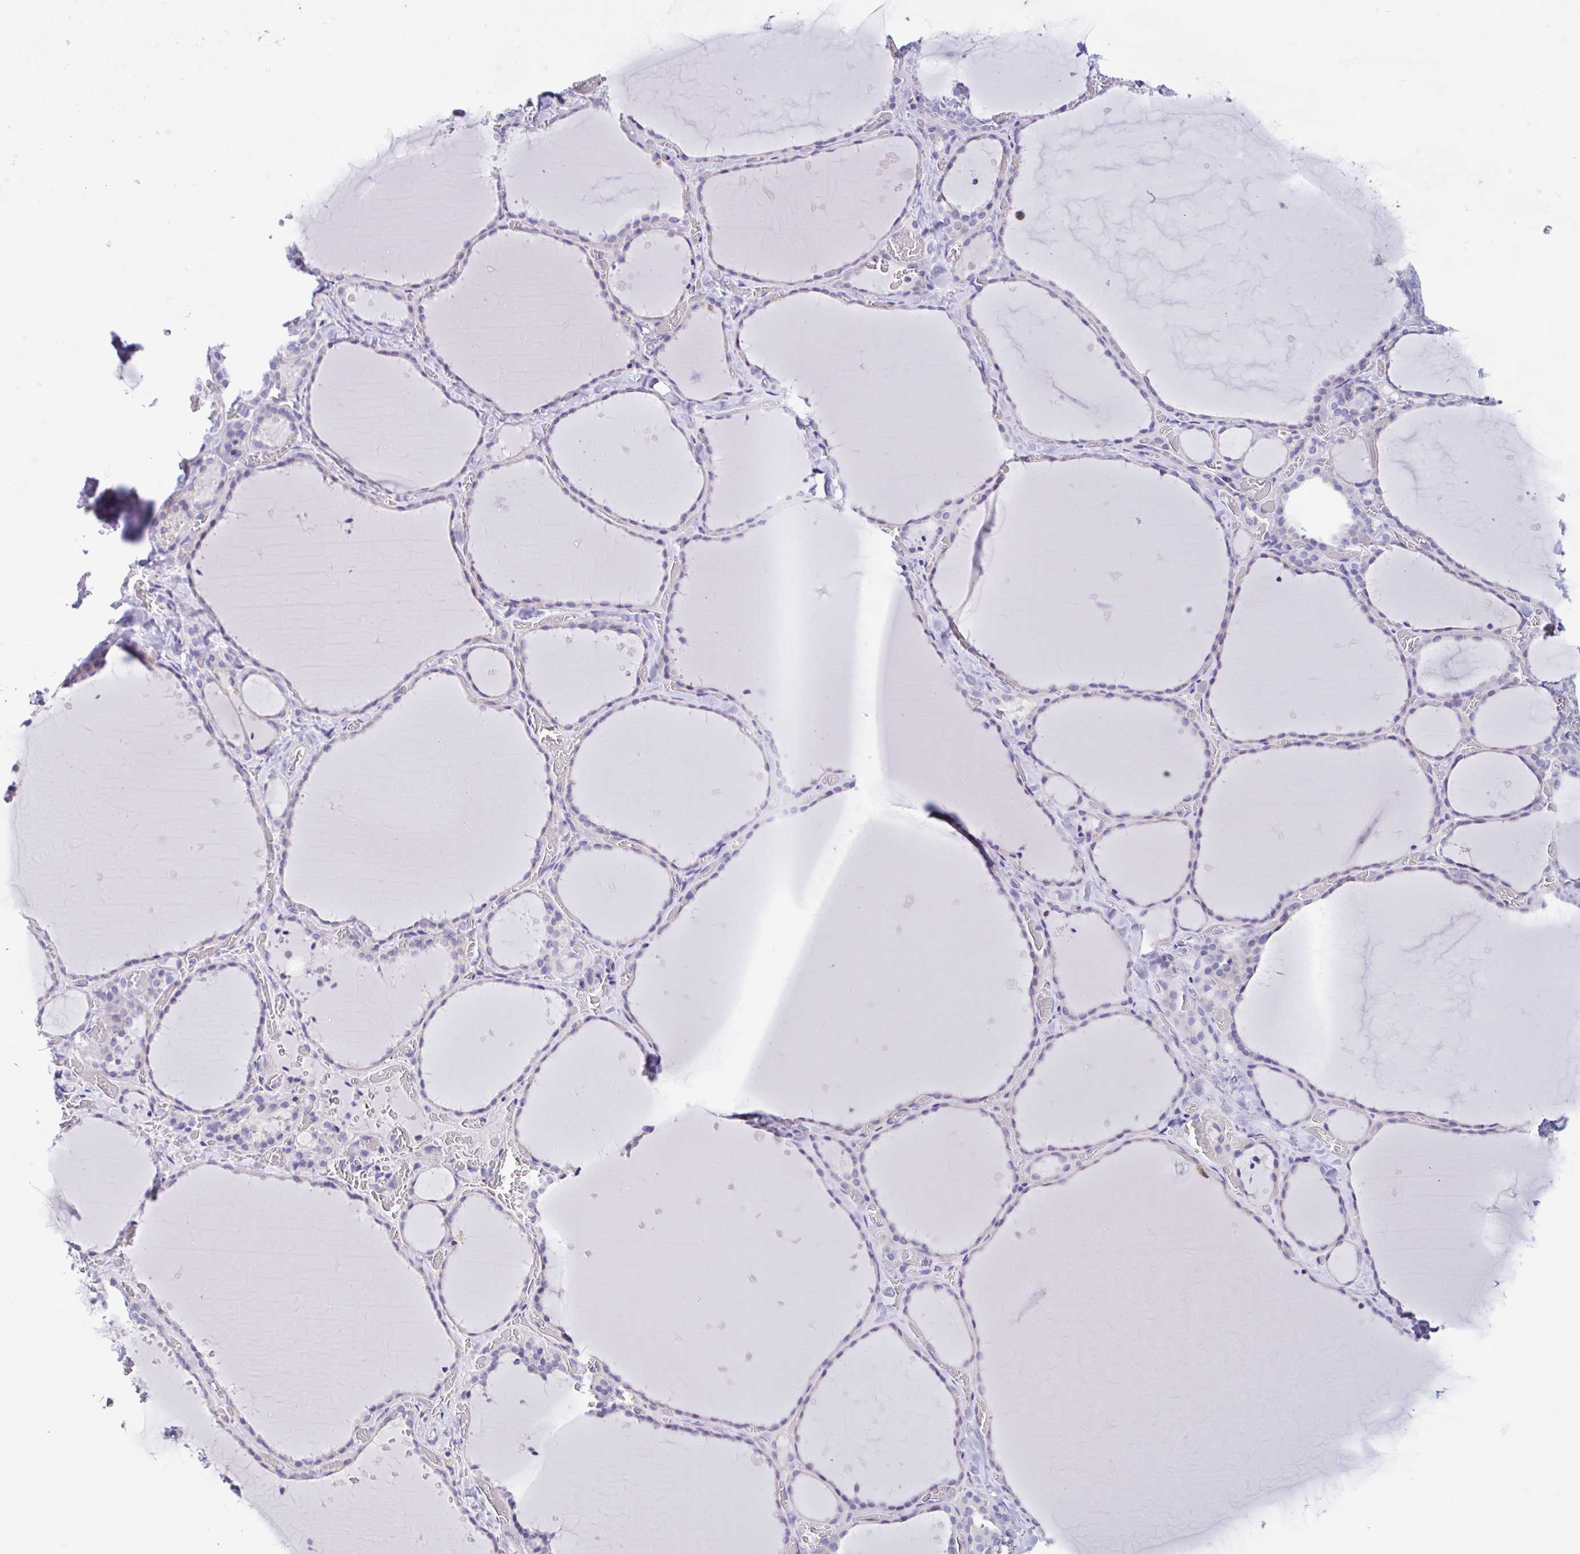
{"staining": {"intensity": "weak", "quantity": "25%-75%", "location": "cytoplasmic/membranous"}, "tissue": "thyroid gland", "cell_type": "Glandular cells", "image_type": "normal", "snomed": [{"axis": "morphology", "description": "Normal tissue, NOS"}, {"axis": "topography", "description": "Thyroid gland"}], "caption": "Protein analysis of benign thyroid gland displays weak cytoplasmic/membranous staining in approximately 25%-75% of glandular cells.", "gene": "OR6N2", "patient": {"sex": "female", "age": 36}}